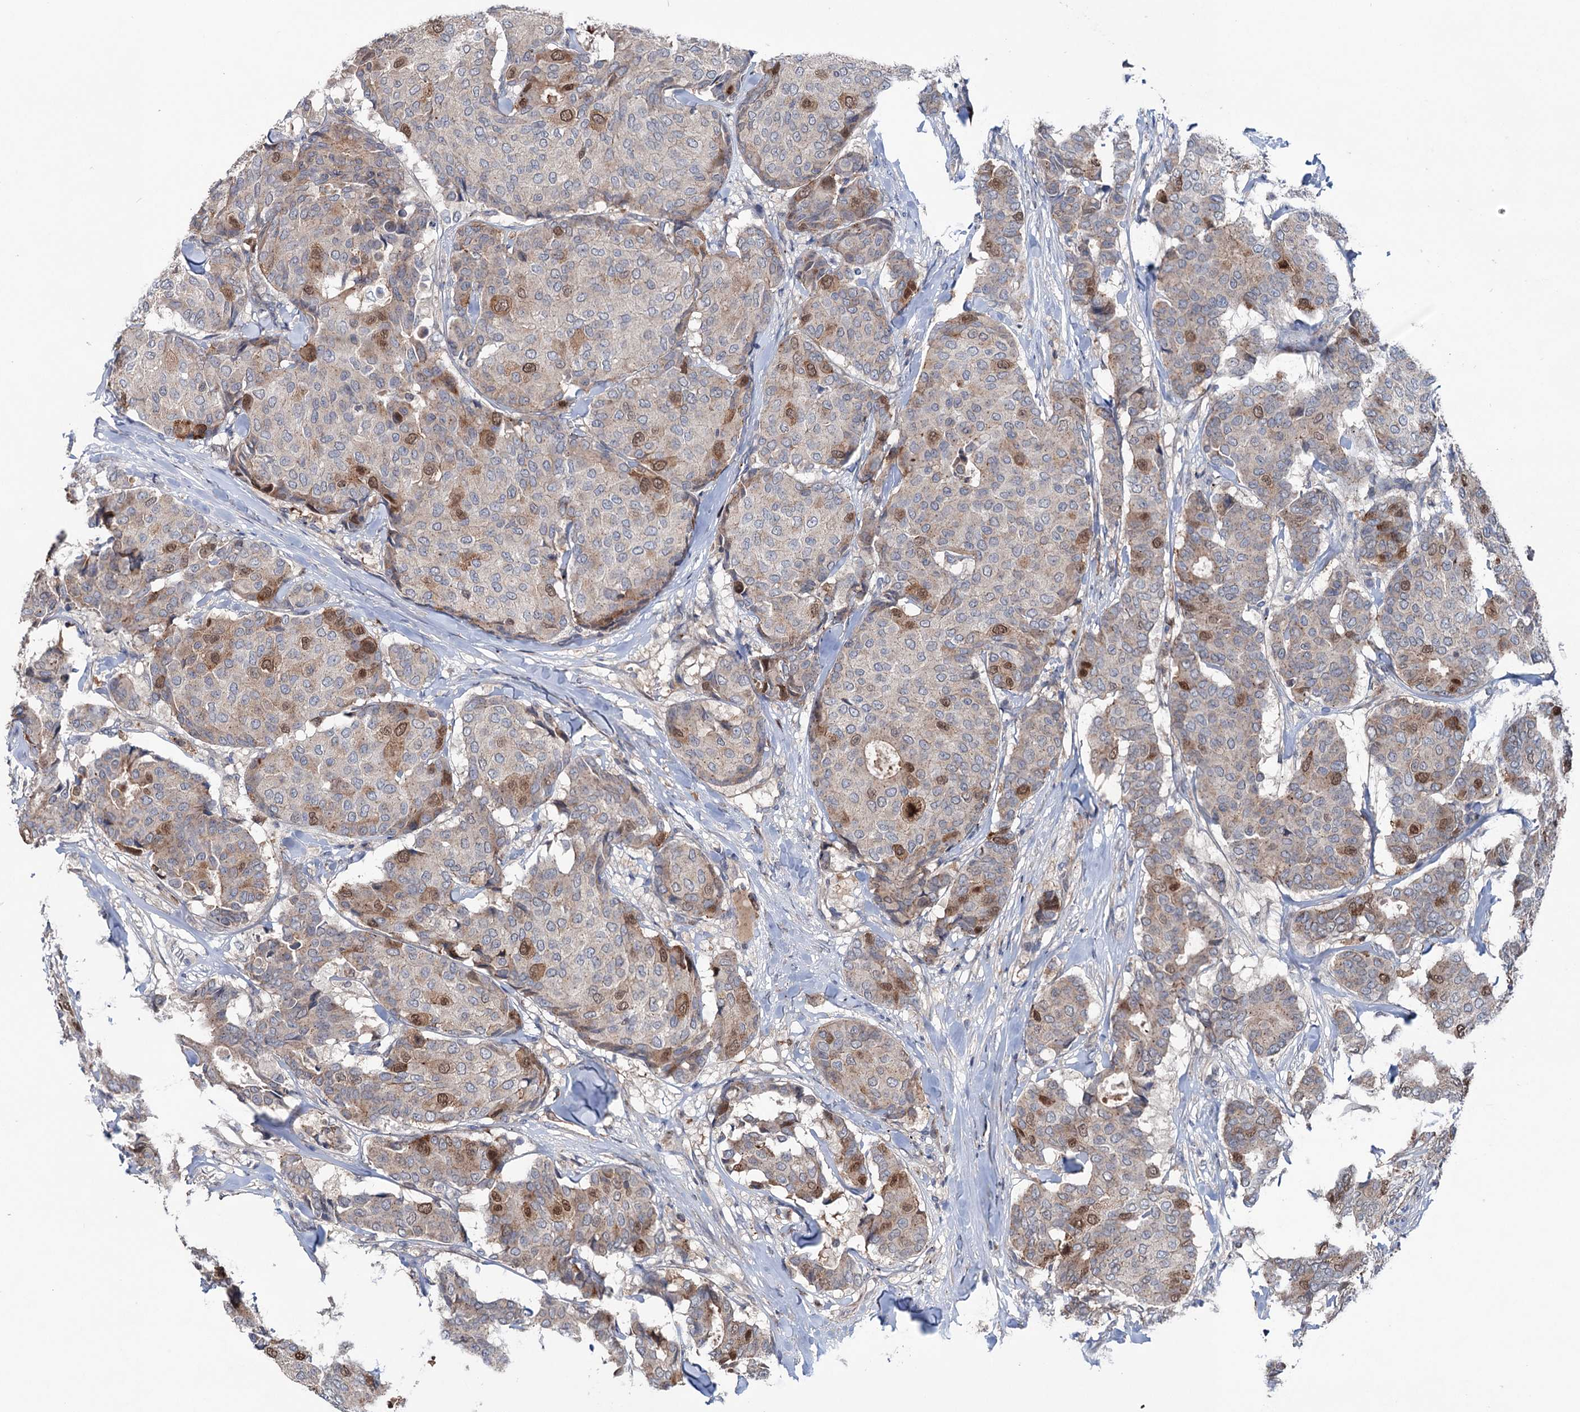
{"staining": {"intensity": "moderate", "quantity": "25%-75%", "location": "cytoplasmic/membranous,nuclear"}, "tissue": "breast cancer", "cell_type": "Tumor cells", "image_type": "cancer", "snomed": [{"axis": "morphology", "description": "Duct carcinoma"}, {"axis": "topography", "description": "Breast"}], "caption": "A high-resolution photomicrograph shows immunohistochemistry staining of breast infiltrating ductal carcinoma, which displays moderate cytoplasmic/membranous and nuclear positivity in approximately 25%-75% of tumor cells.", "gene": "NCAPD2", "patient": {"sex": "female", "age": 75}}